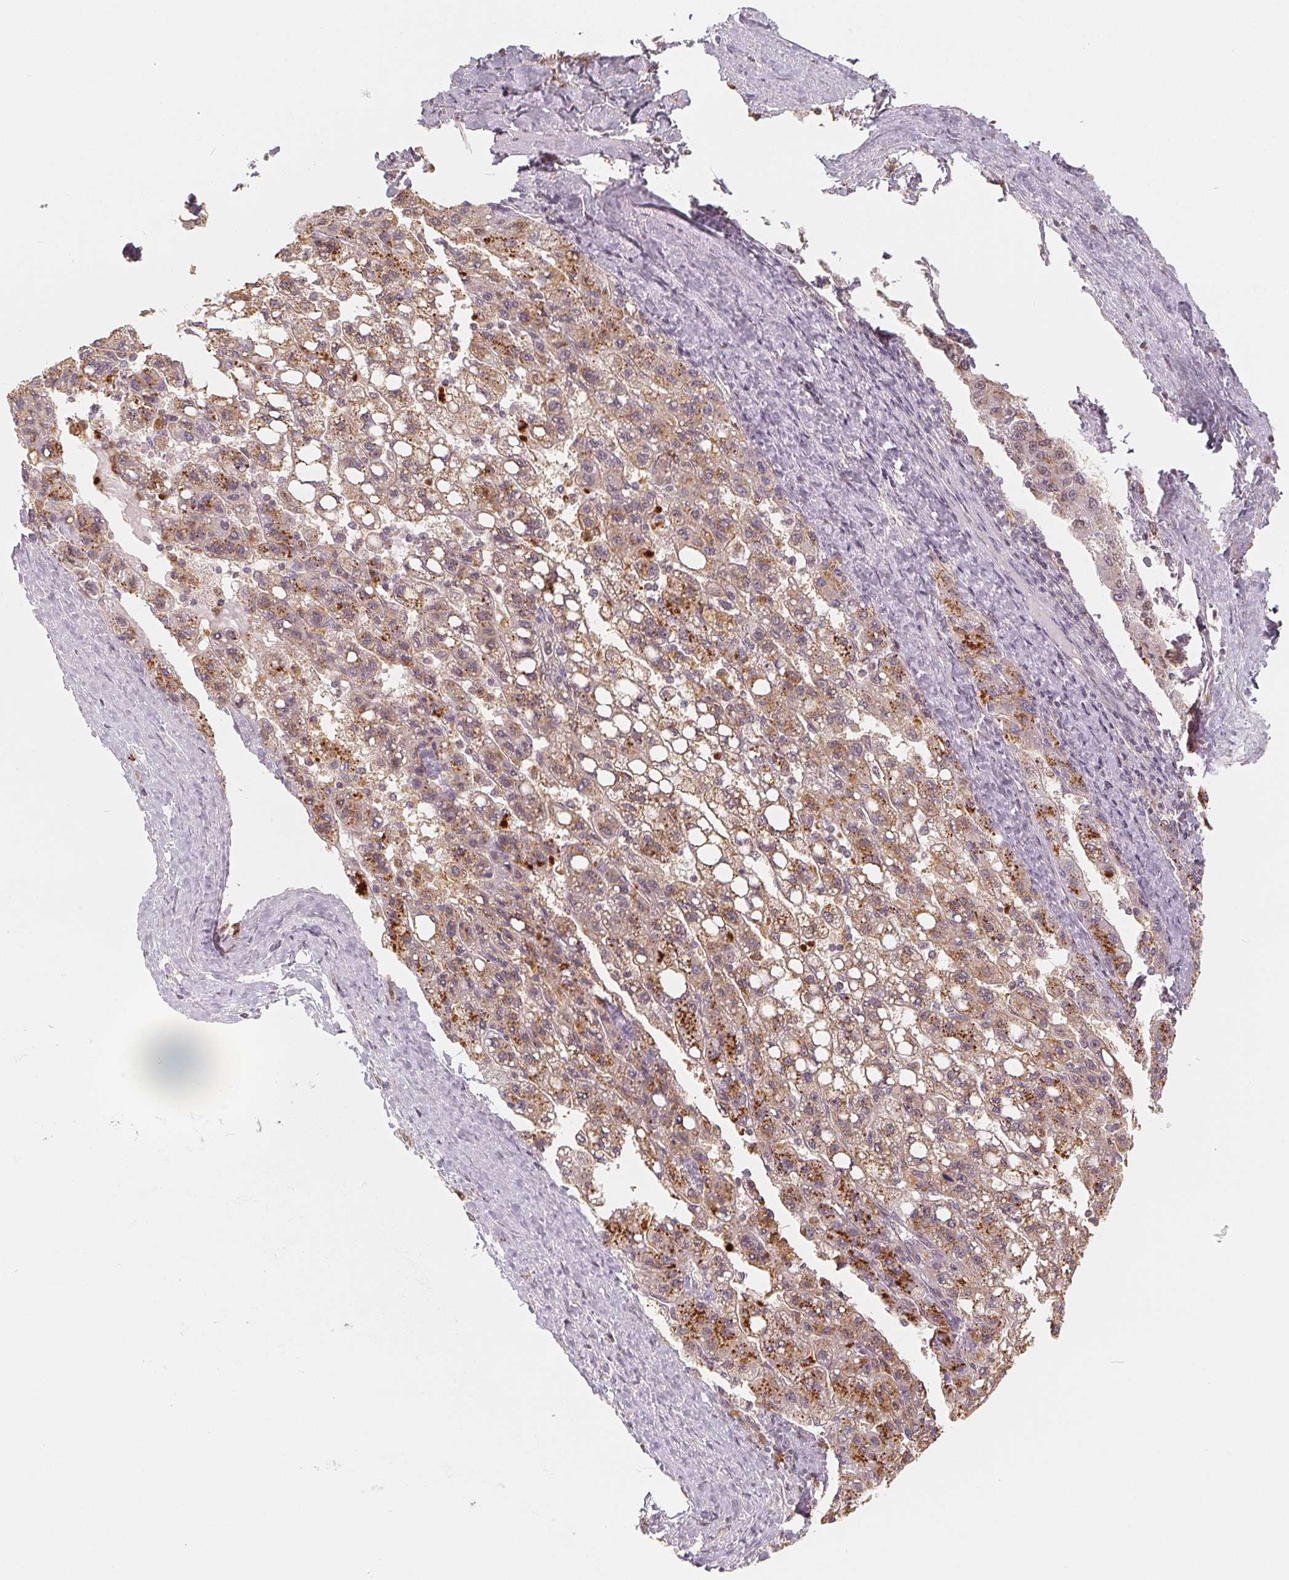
{"staining": {"intensity": "moderate", "quantity": "25%-75%", "location": "cytoplasmic/membranous"}, "tissue": "liver cancer", "cell_type": "Tumor cells", "image_type": "cancer", "snomed": [{"axis": "morphology", "description": "Carcinoma, Hepatocellular, NOS"}, {"axis": "topography", "description": "Liver"}], "caption": "Immunohistochemical staining of human liver cancer (hepatocellular carcinoma) exhibits medium levels of moderate cytoplasmic/membranous expression in about 25%-75% of tumor cells.", "gene": "GUSB", "patient": {"sex": "female", "age": 82}}